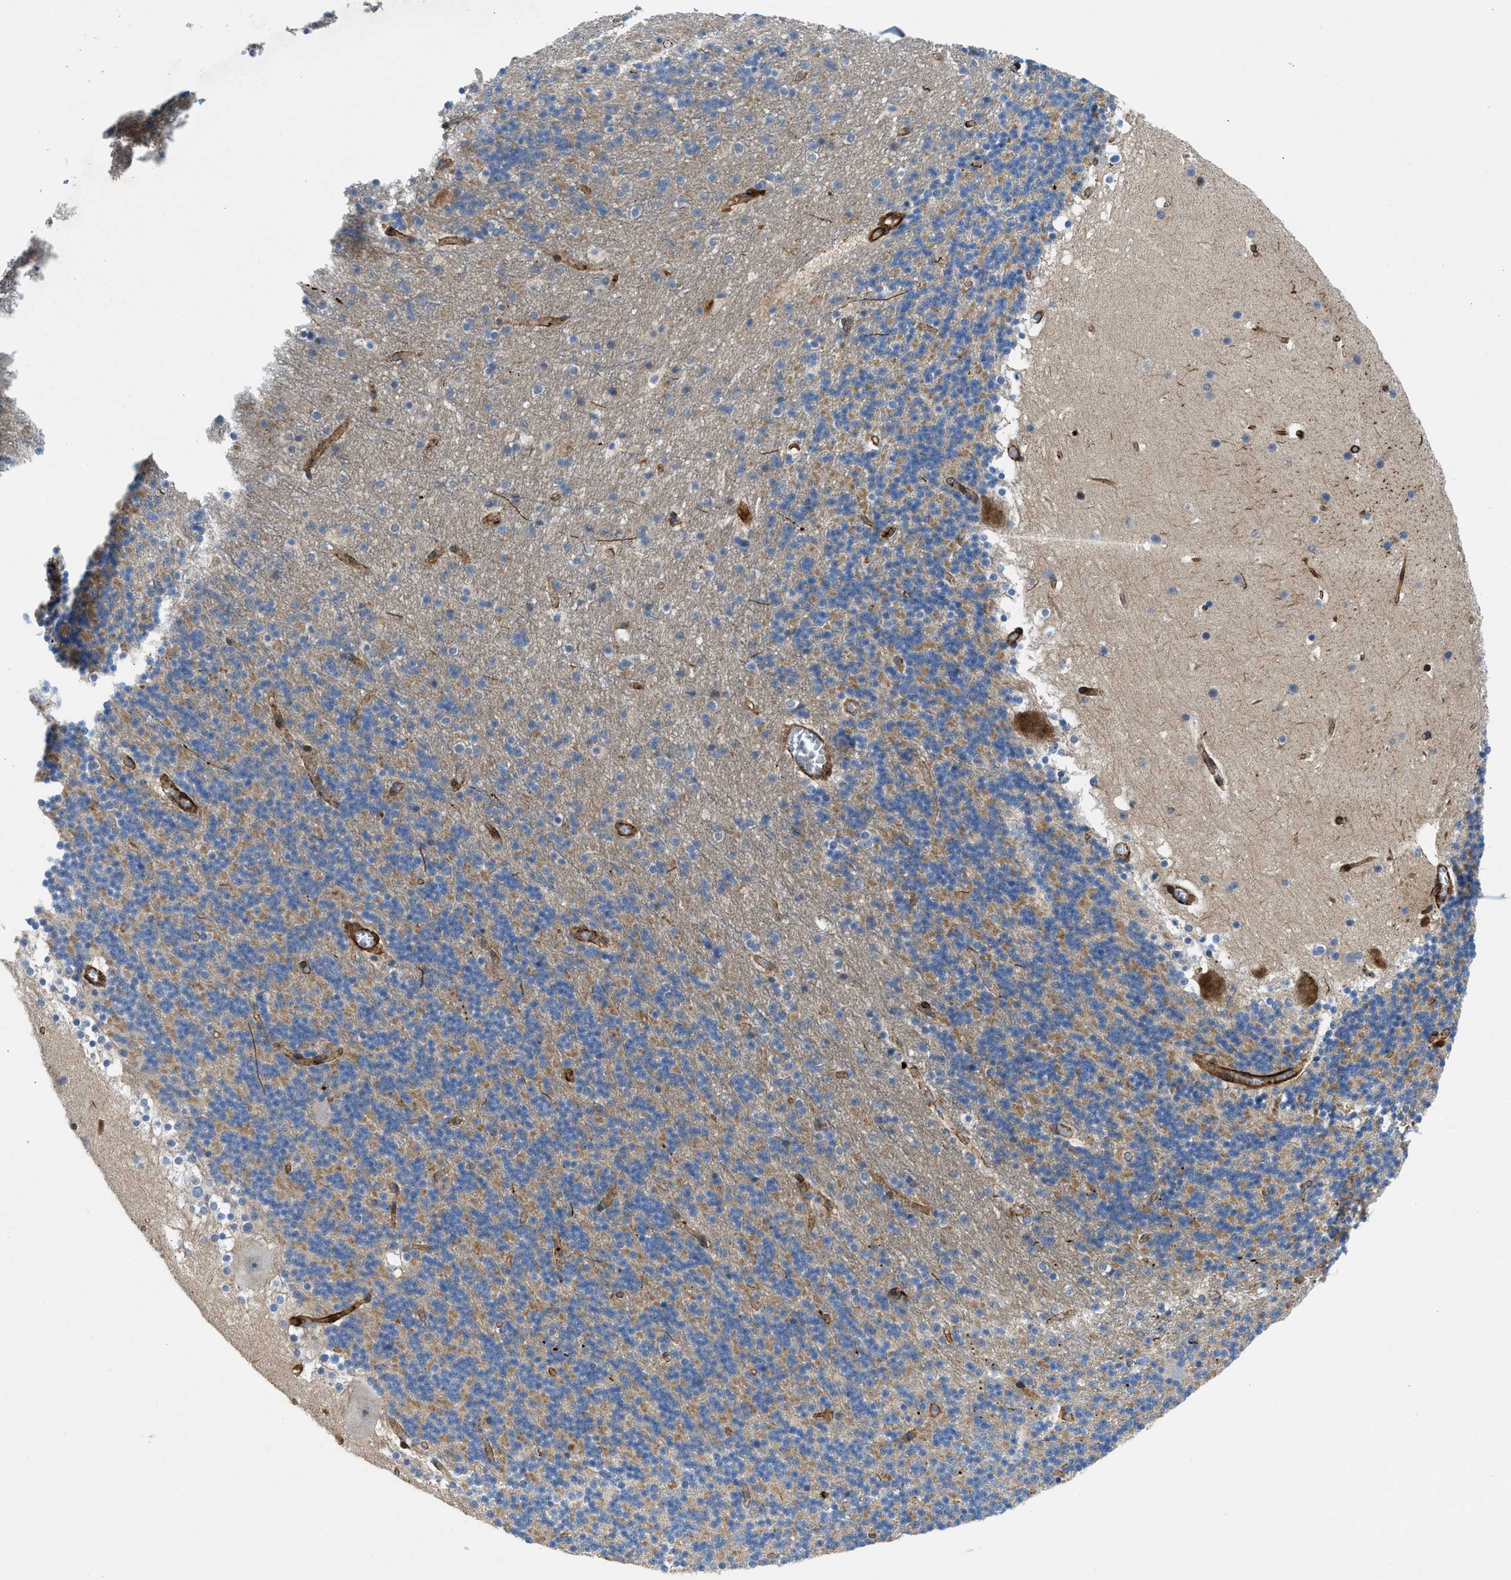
{"staining": {"intensity": "moderate", "quantity": "<25%", "location": "cytoplasmic/membranous"}, "tissue": "cerebellum", "cell_type": "Cells in granular layer", "image_type": "normal", "snomed": [{"axis": "morphology", "description": "Normal tissue, NOS"}, {"axis": "topography", "description": "Cerebellum"}], "caption": "Cerebellum stained with a protein marker displays moderate staining in cells in granular layer.", "gene": "NYNRIN", "patient": {"sex": "male", "age": 45}}